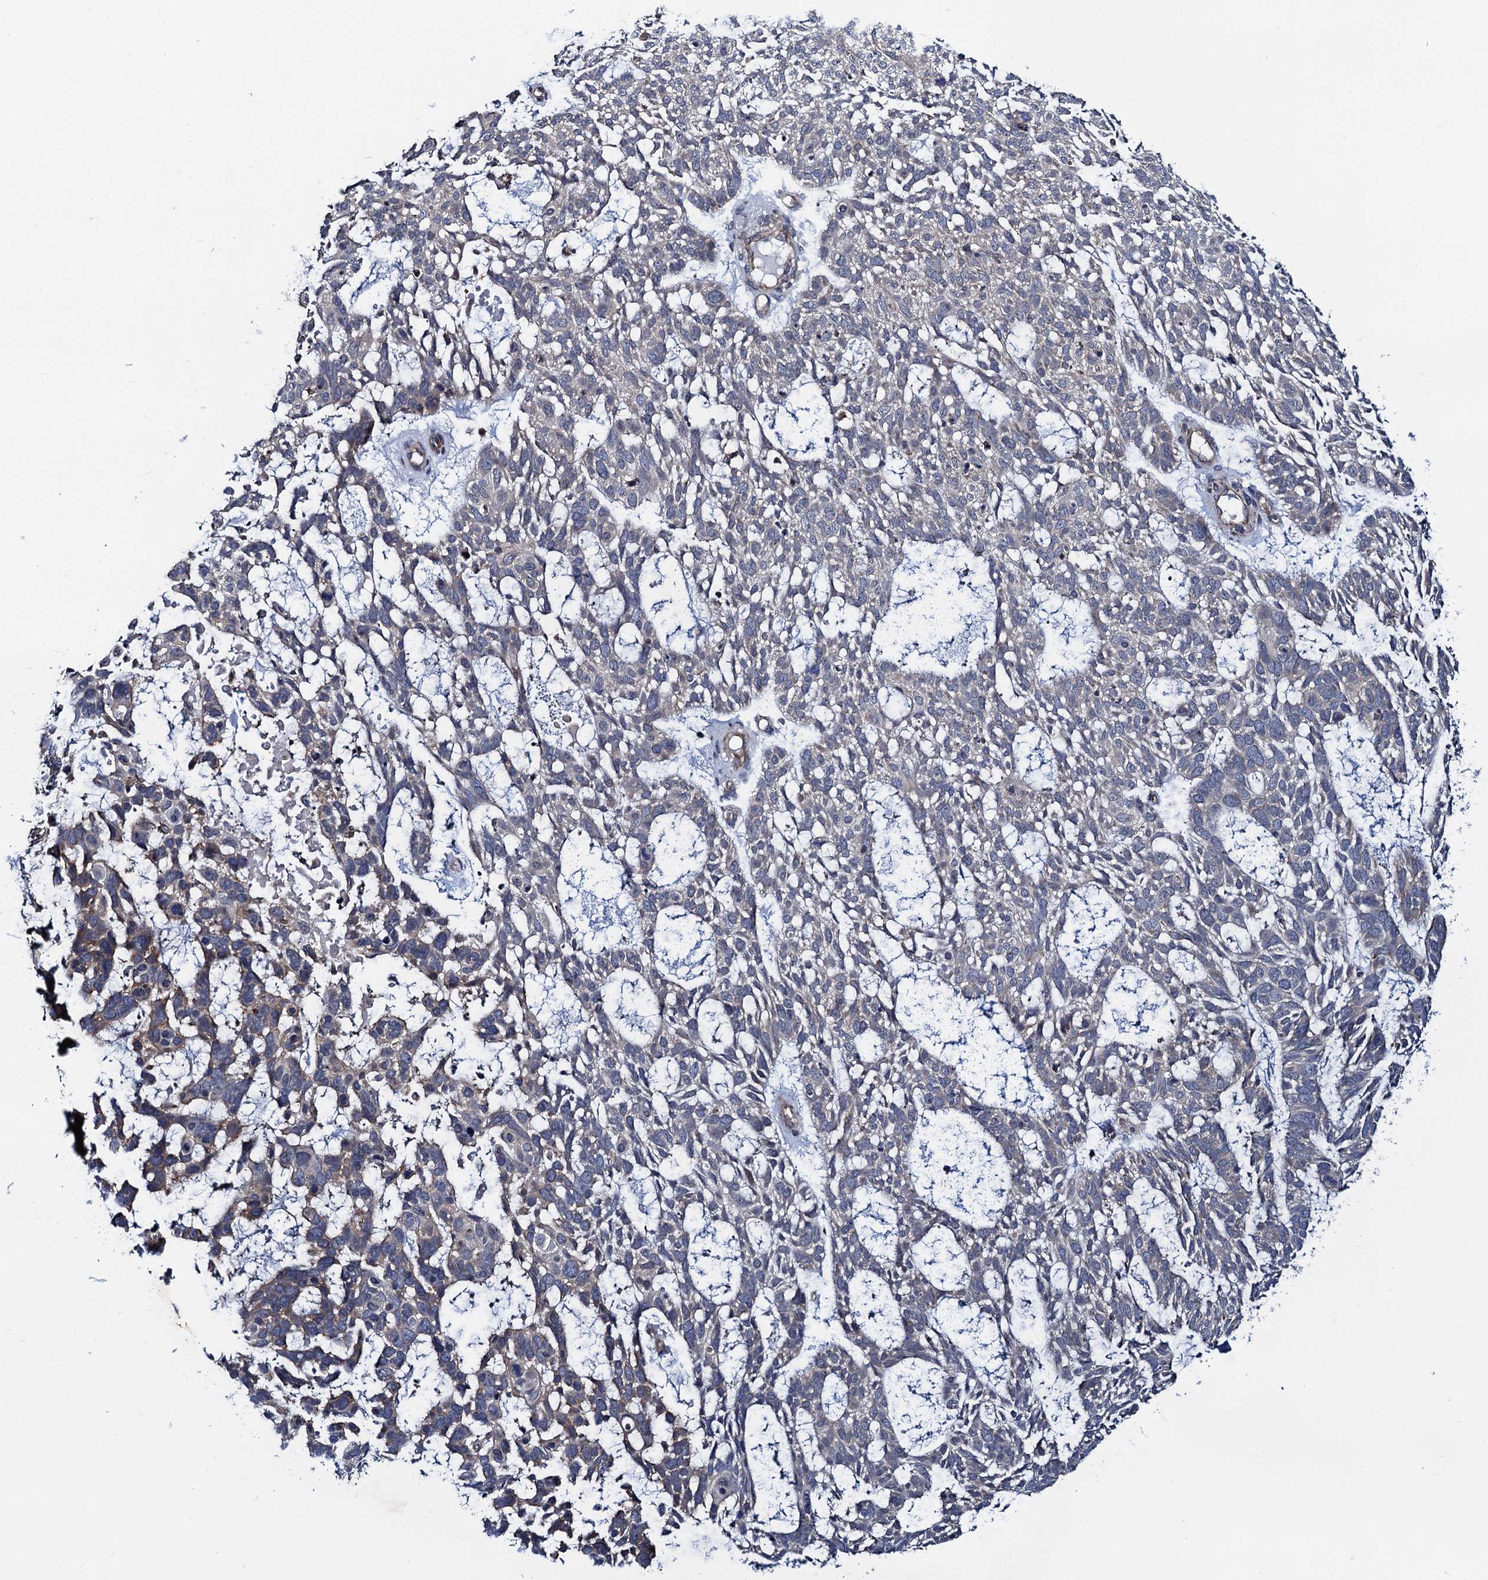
{"staining": {"intensity": "weak", "quantity": "<25%", "location": "cytoplasmic/membranous"}, "tissue": "skin cancer", "cell_type": "Tumor cells", "image_type": "cancer", "snomed": [{"axis": "morphology", "description": "Basal cell carcinoma"}, {"axis": "topography", "description": "Skin"}], "caption": "High power microscopy histopathology image of an immunohistochemistry histopathology image of skin basal cell carcinoma, revealing no significant staining in tumor cells.", "gene": "PGLS", "patient": {"sex": "male", "age": 88}}